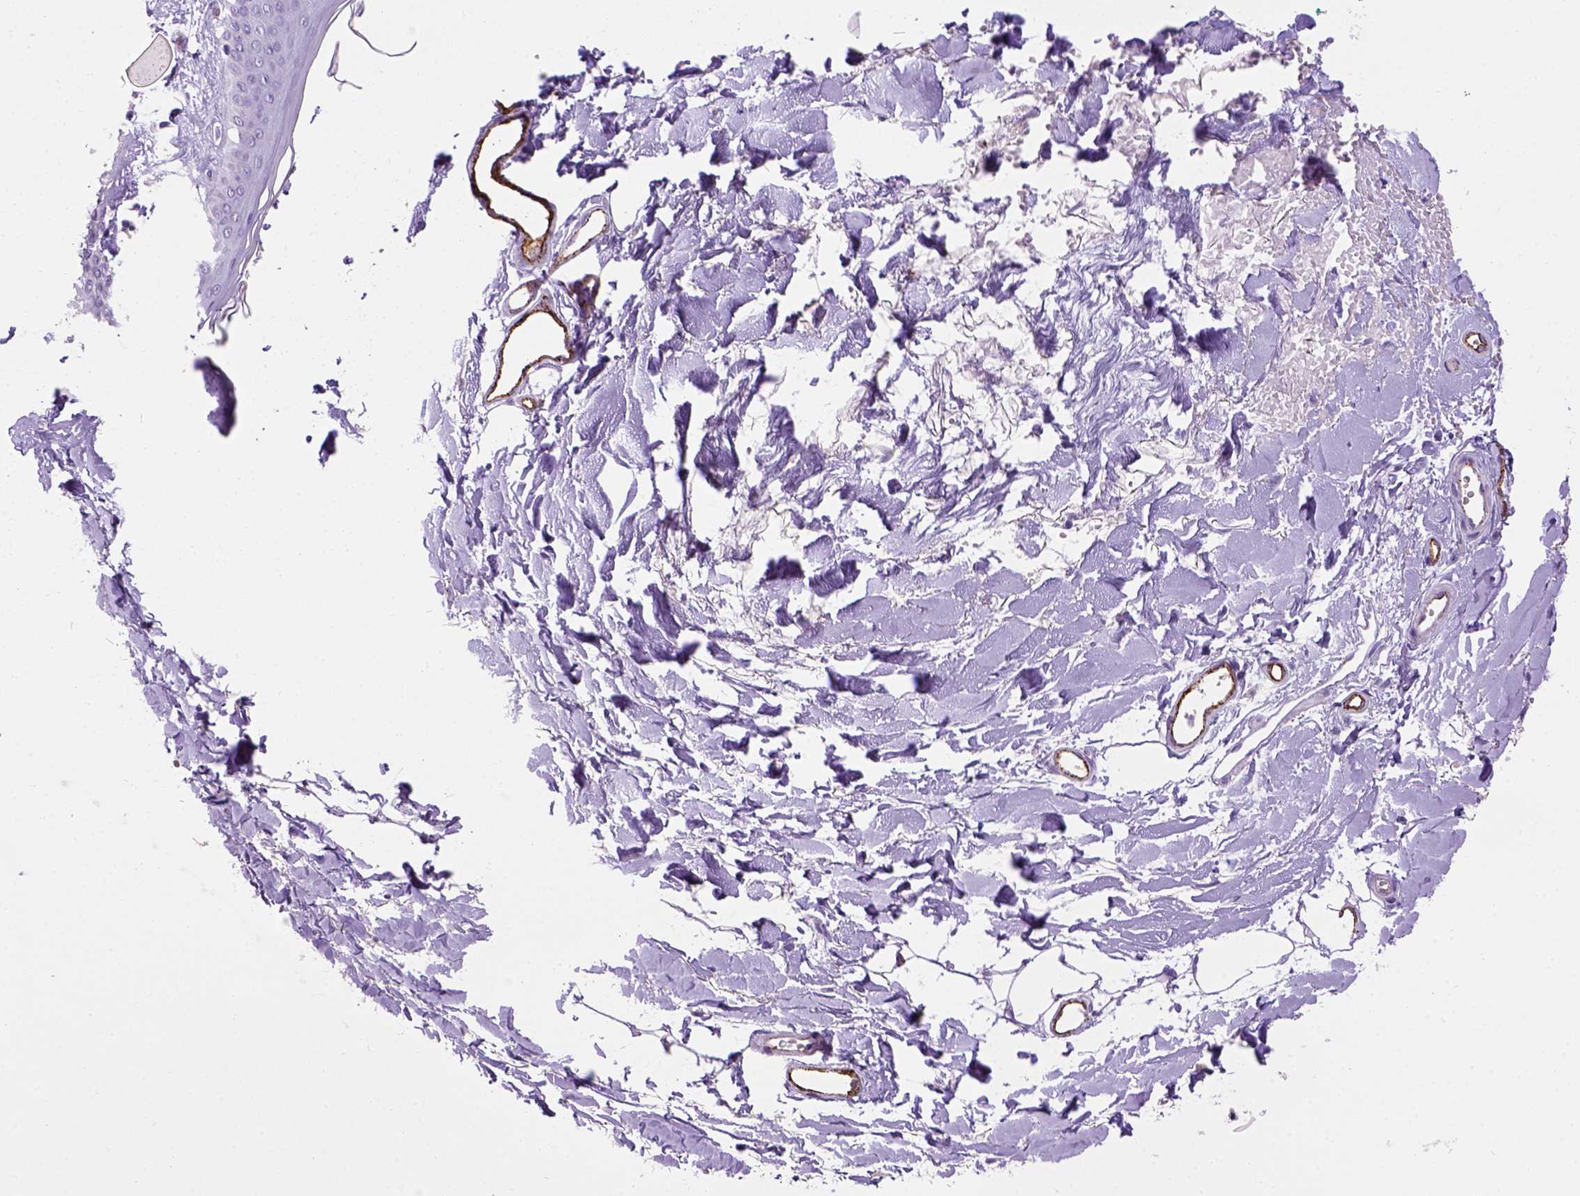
{"staining": {"intensity": "negative", "quantity": "none", "location": "none"}, "tissue": "skin", "cell_type": "Fibroblasts", "image_type": "normal", "snomed": [{"axis": "morphology", "description": "Normal tissue, NOS"}, {"axis": "topography", "description": "Skin"}], "caption": "Immunohistochemistry photomicrograph of unremarkable skin: skin stained with DAB (3,3'-diaminobenzidine) reveals no significant protein staining in fibroblasts. (Stains: DAB immunohistochemistry with hematoxylin counter stain, Microscopy: brightfield microscopy at high magnification).", "gene": "VWF", "patient": {"sex": "female", "age": 34}}